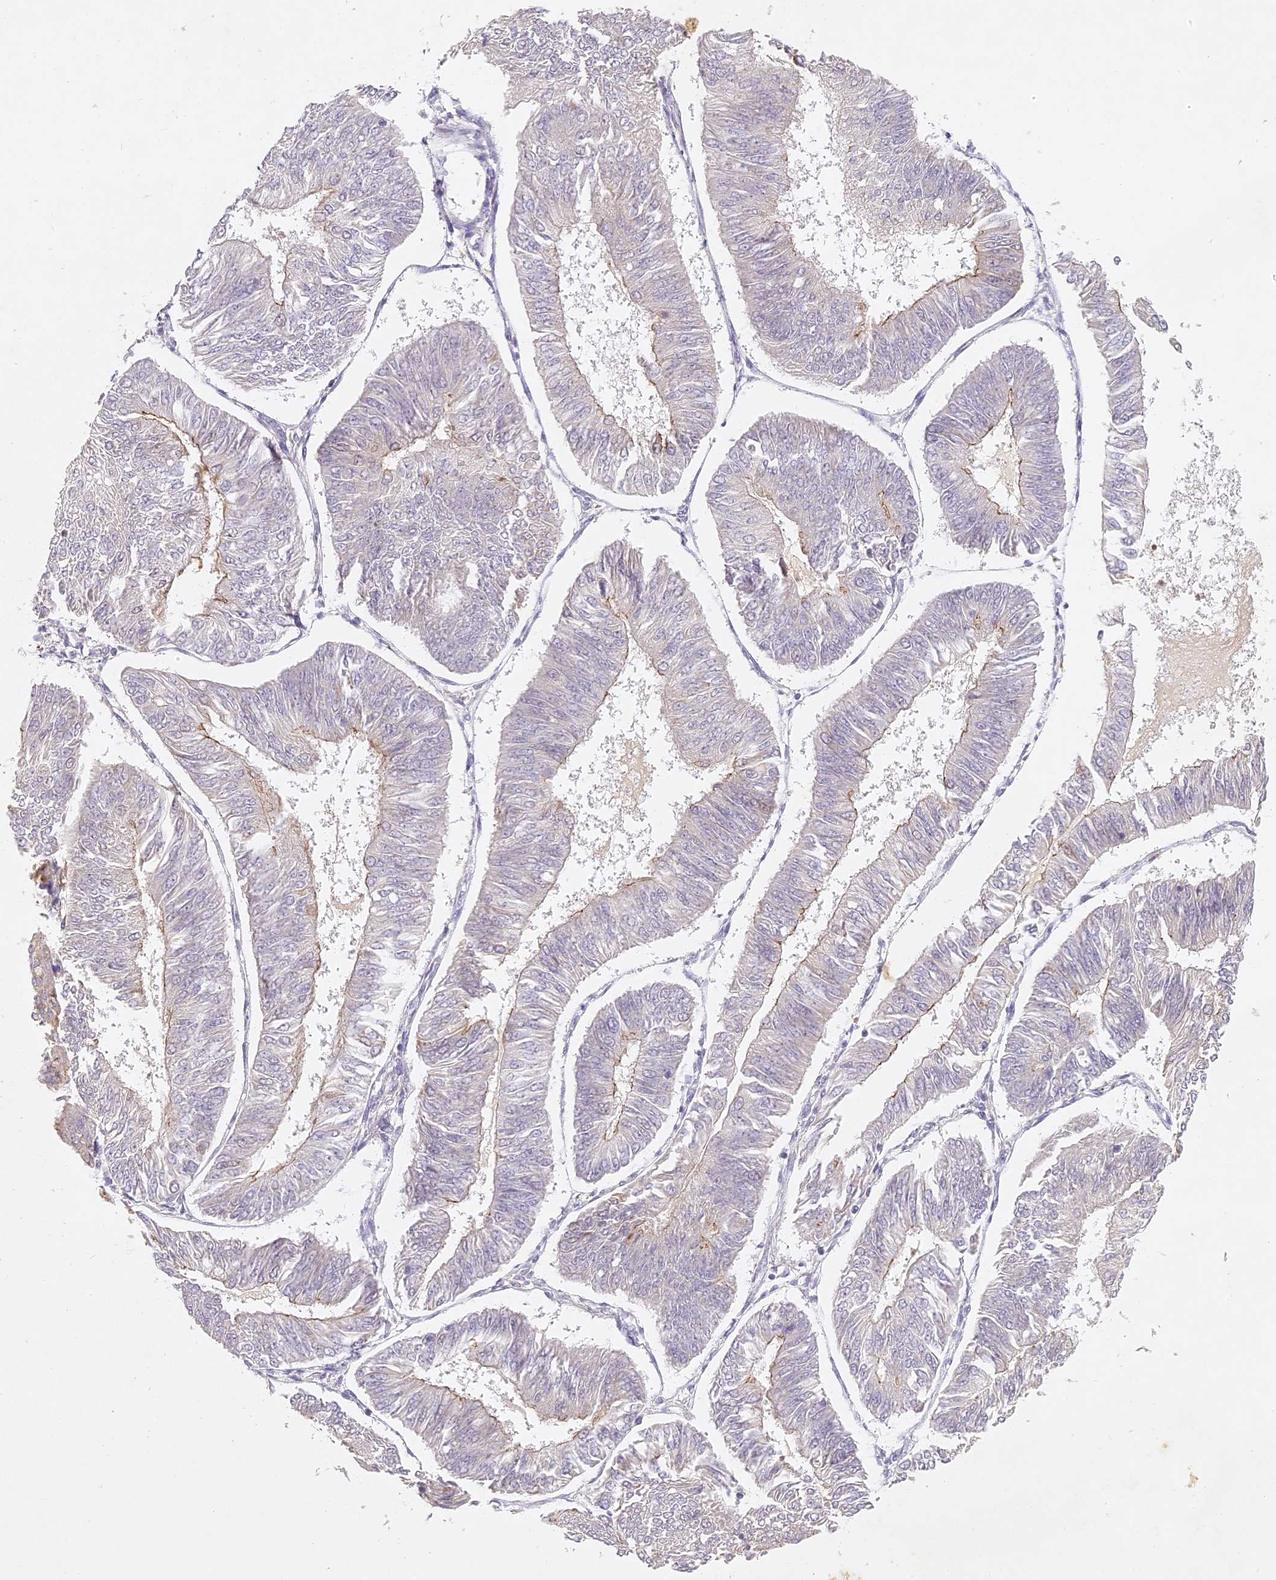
{"staining": {"intensity": "weak", "quantity": "<25%", "location": "cytoplasmic/membranous"}, "tissue": "endometrial cancer", "cell_type": "Tumor cells", "image_type": "cancer", "snomed": [{"axis": "morphology", "description": "Adenocarcinoma, NOS"}, {"axis": "topography", "description": "Endometrium"}], "caption": "Tumor cells are negative for protein expression in human endometrial adenocarcinoma.", "gene": "ELL3", "patient": {"sex": "female", "age": 58}}